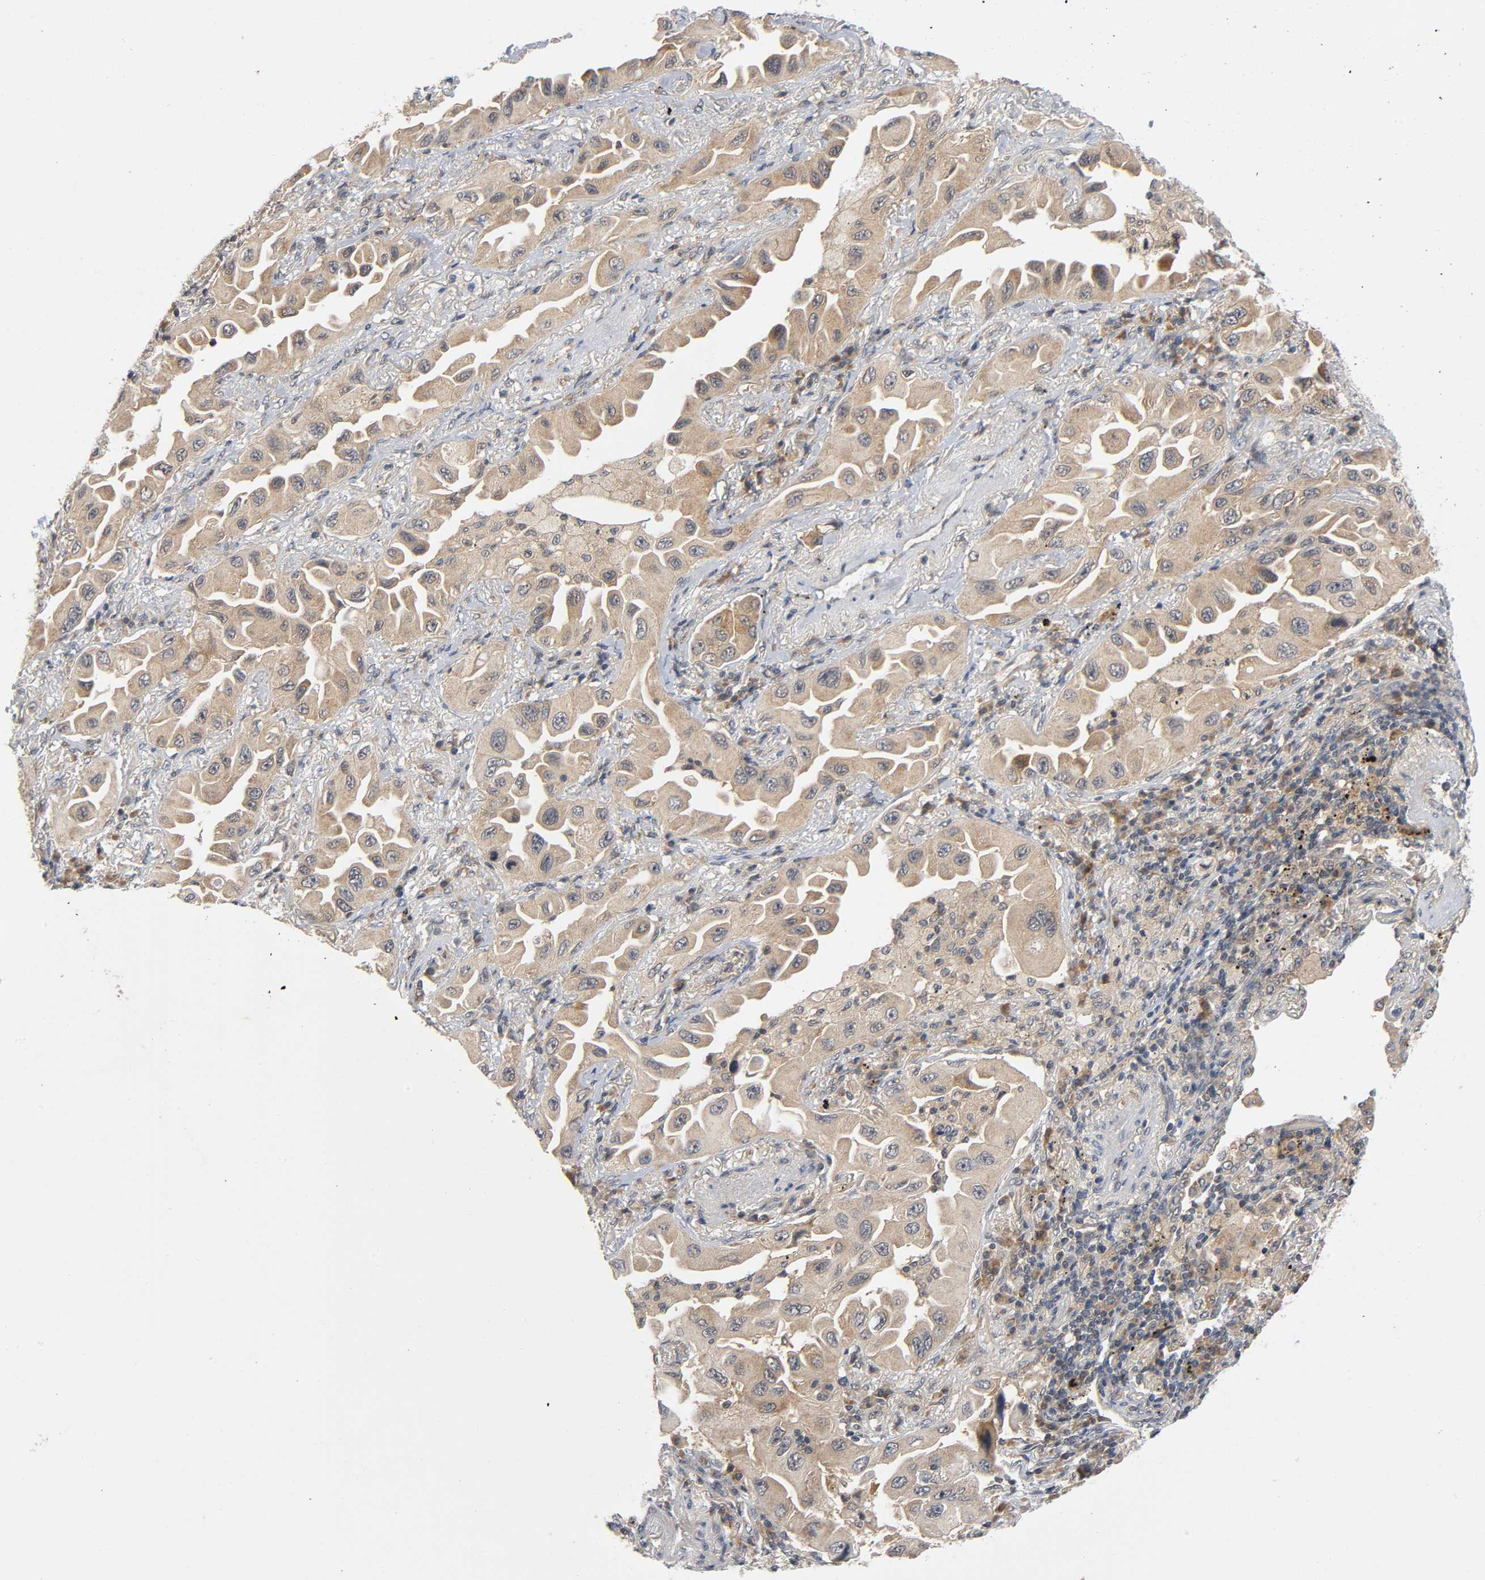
{"staining": {"intensity": "moderate", "quantity": ">75%", "location": "cytoplasmic/membranous"}, "tissue": "lung cancer", "cell_type": "Tumor cells", "image_type": "cancer", "snomed": [{"axis": "morphology", "description": "Adenocarcinoma, NOS"}, {"axis": "topography", "description": "Lung"}], "caption": "An IHC photomicrograph of neoplastic tissue is shown. Protein staining in brown labels moderate cytoplasmic/membranous positivity in lung cancer (adenocarcinoma) within tumor cells.", "gene": "MAPK8", "patient": {"sex": "female", "age": 65}}